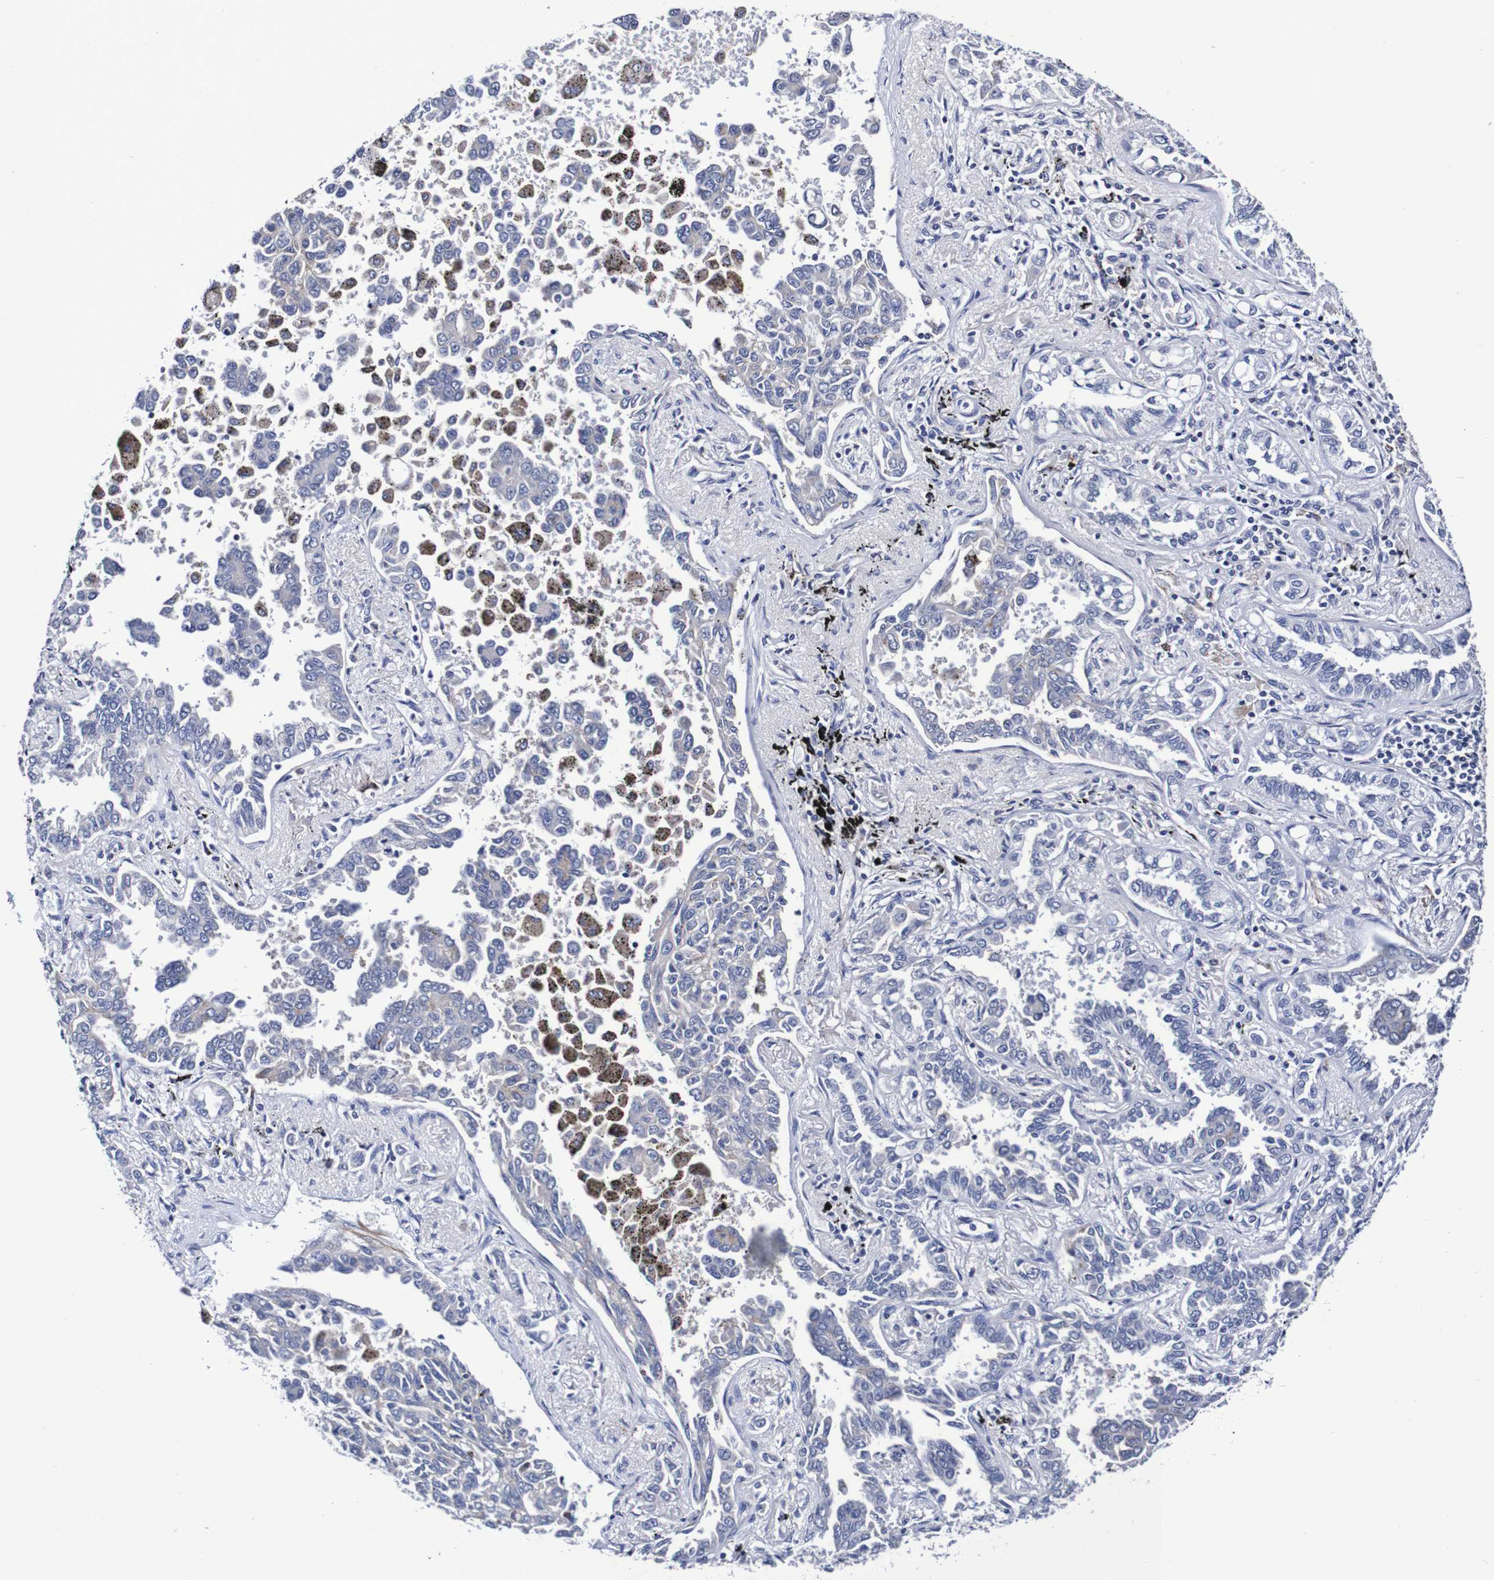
{"staining": {"intensity": "negative", "quantity": "none", "location": "none"}, "tissue": "lung cancer", "cell_type": "Tumor cells", "image_type": "cancer", "snomed": [{"axis": "morphology", "description": "Normal tissue, NOS"}, {"axis": "morphology", "description": "Adenocarcinoma, NOS"}, {"axis": "topography", "description": "Lung"}], "caption": "Tumor cells are negative for brown protein staining in lung cancer (adenocarcinoma). (DAB (3,3'-diaminobenzidine) immunohistochemistry, high magnification).", "gene": "SEZ6", "patient": {"sex": "male", "age": 59}}